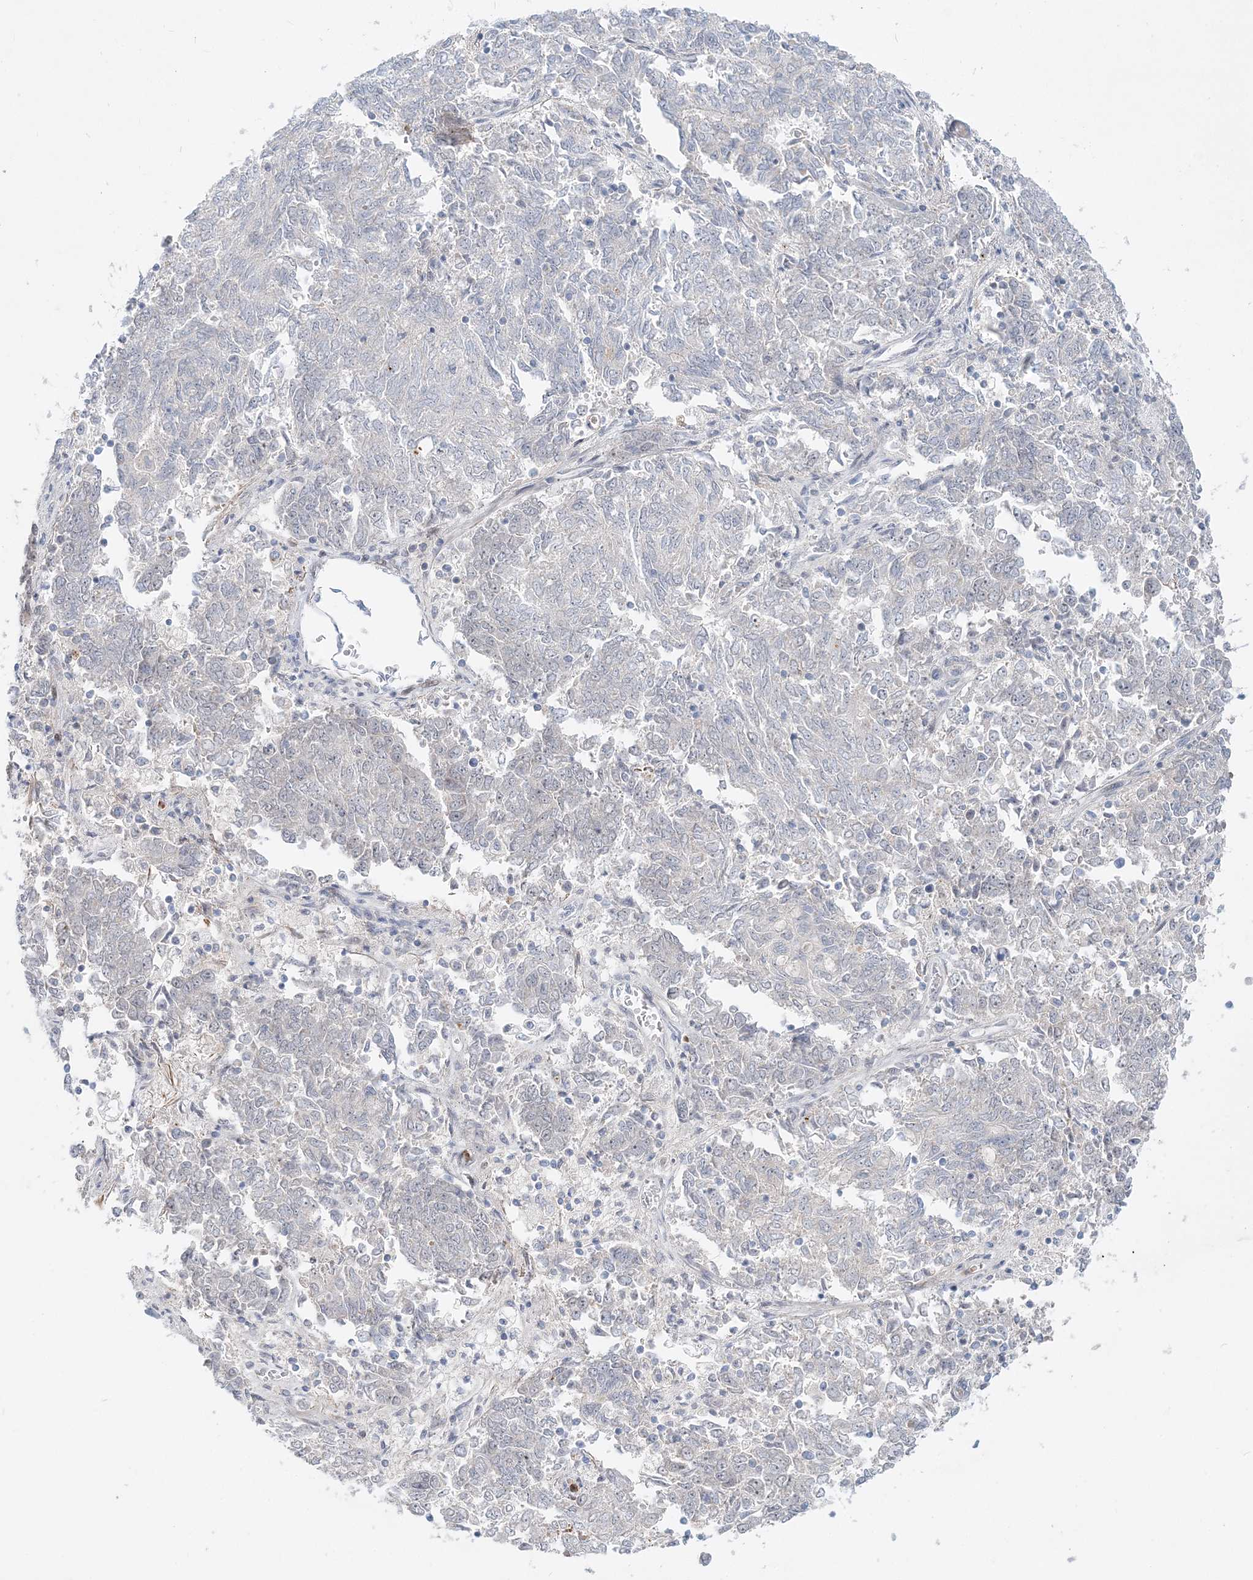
{"staining": {"intensity": "negative", "quantity": "none", "location": "none"}, "tissue": "endometrial cancer", "cell_type": "Tumor cells", "image_type": "cancer", "snomed": [{"axis": "morphology", "description": "Adenocarcinoma, NOS"}, {"axis": "topography", "description": "Endometrium"}], "caption": "IHC of human adenocarcinoma (endometrial) shows no expression in tumor cells.", "gene": "DNAH5", "patient": {"sex": "female", "age": 80}}